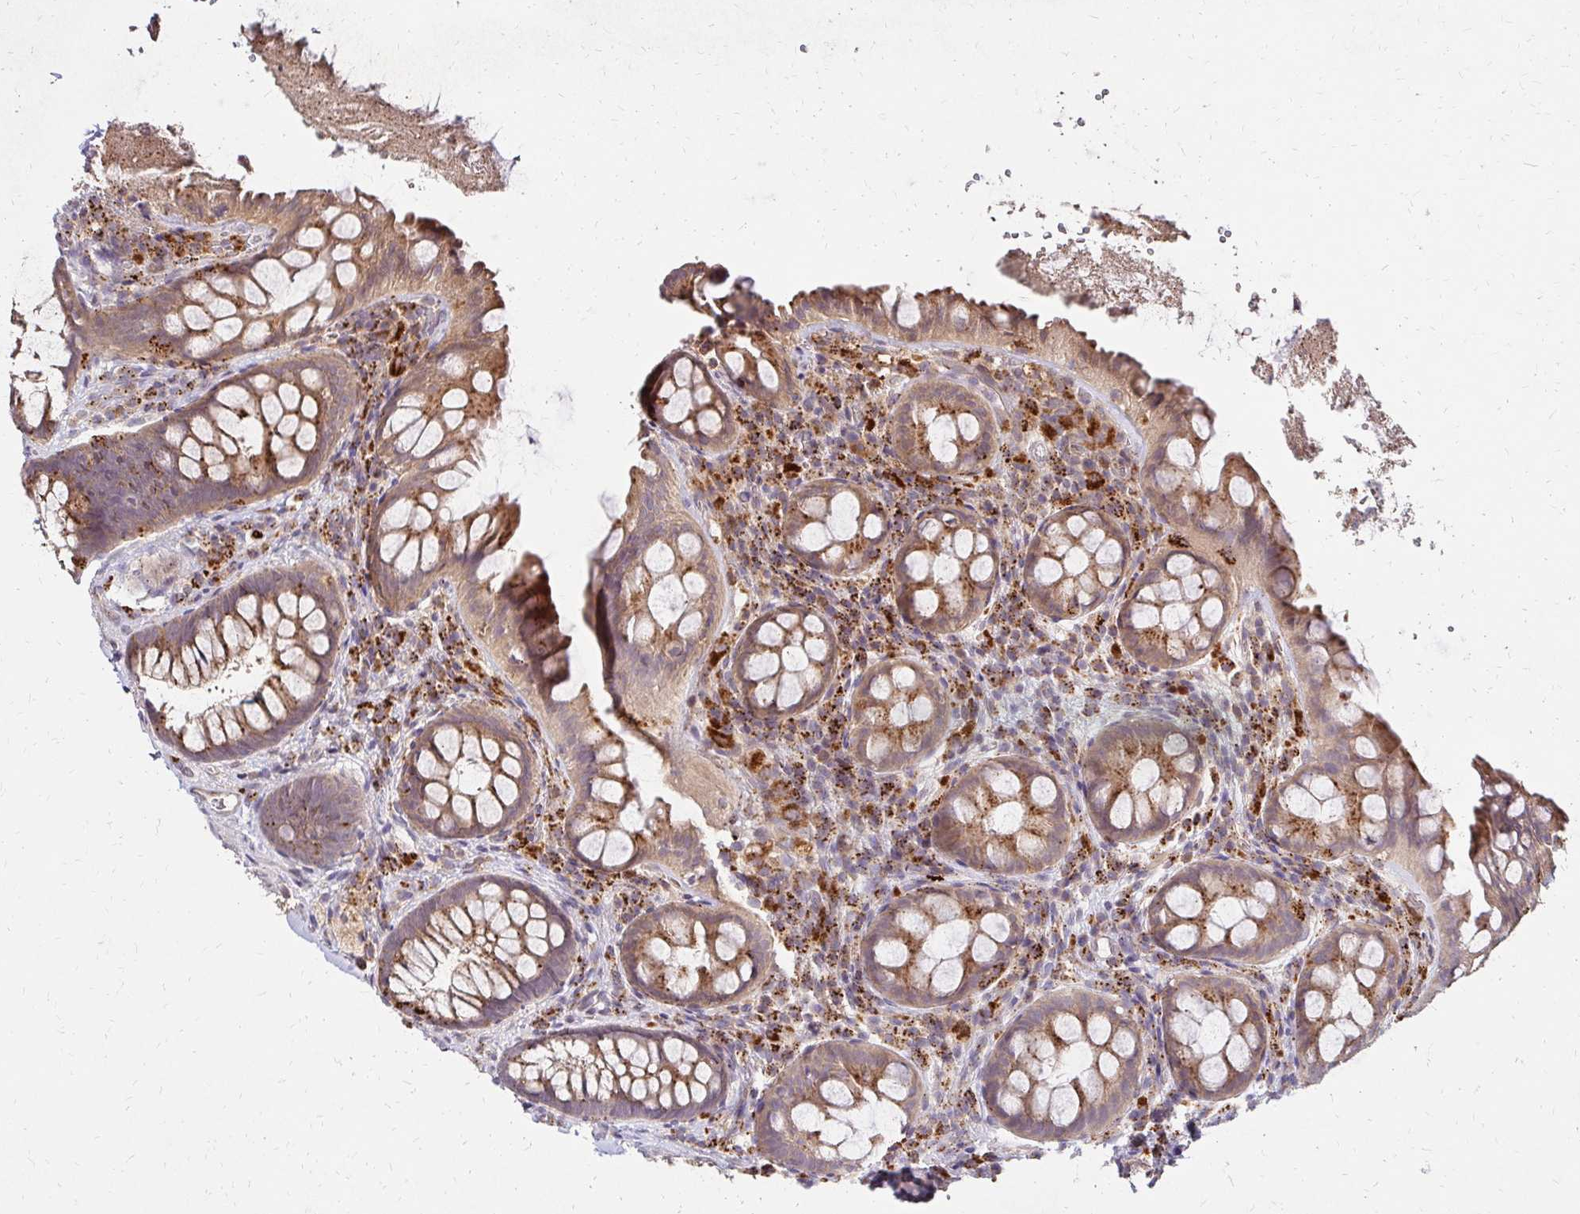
{"staining": {"intensity": "moderate", "quantity": ">75%", "location": "cytoplasmic/membranous"}, "tissue": "rectum", "cell_type": "Glandular cells", "image_type": "normal", "snomed": [{"axis": "morphology", "description": "Normal tissue, NOS"}, {"axis": "topography", "description": "Rectum"}], "caption": "DAB (3,3'-diaminobenzidine) immunohistochemical staining of unremarkable human rectum displays moderate cytoplasmic/membranous protein expression in approximately >75% of glandular cells. Nuclei are stained in blue.", "gene": "IDUA", "patient": {"sex": "female", "age": 69}}